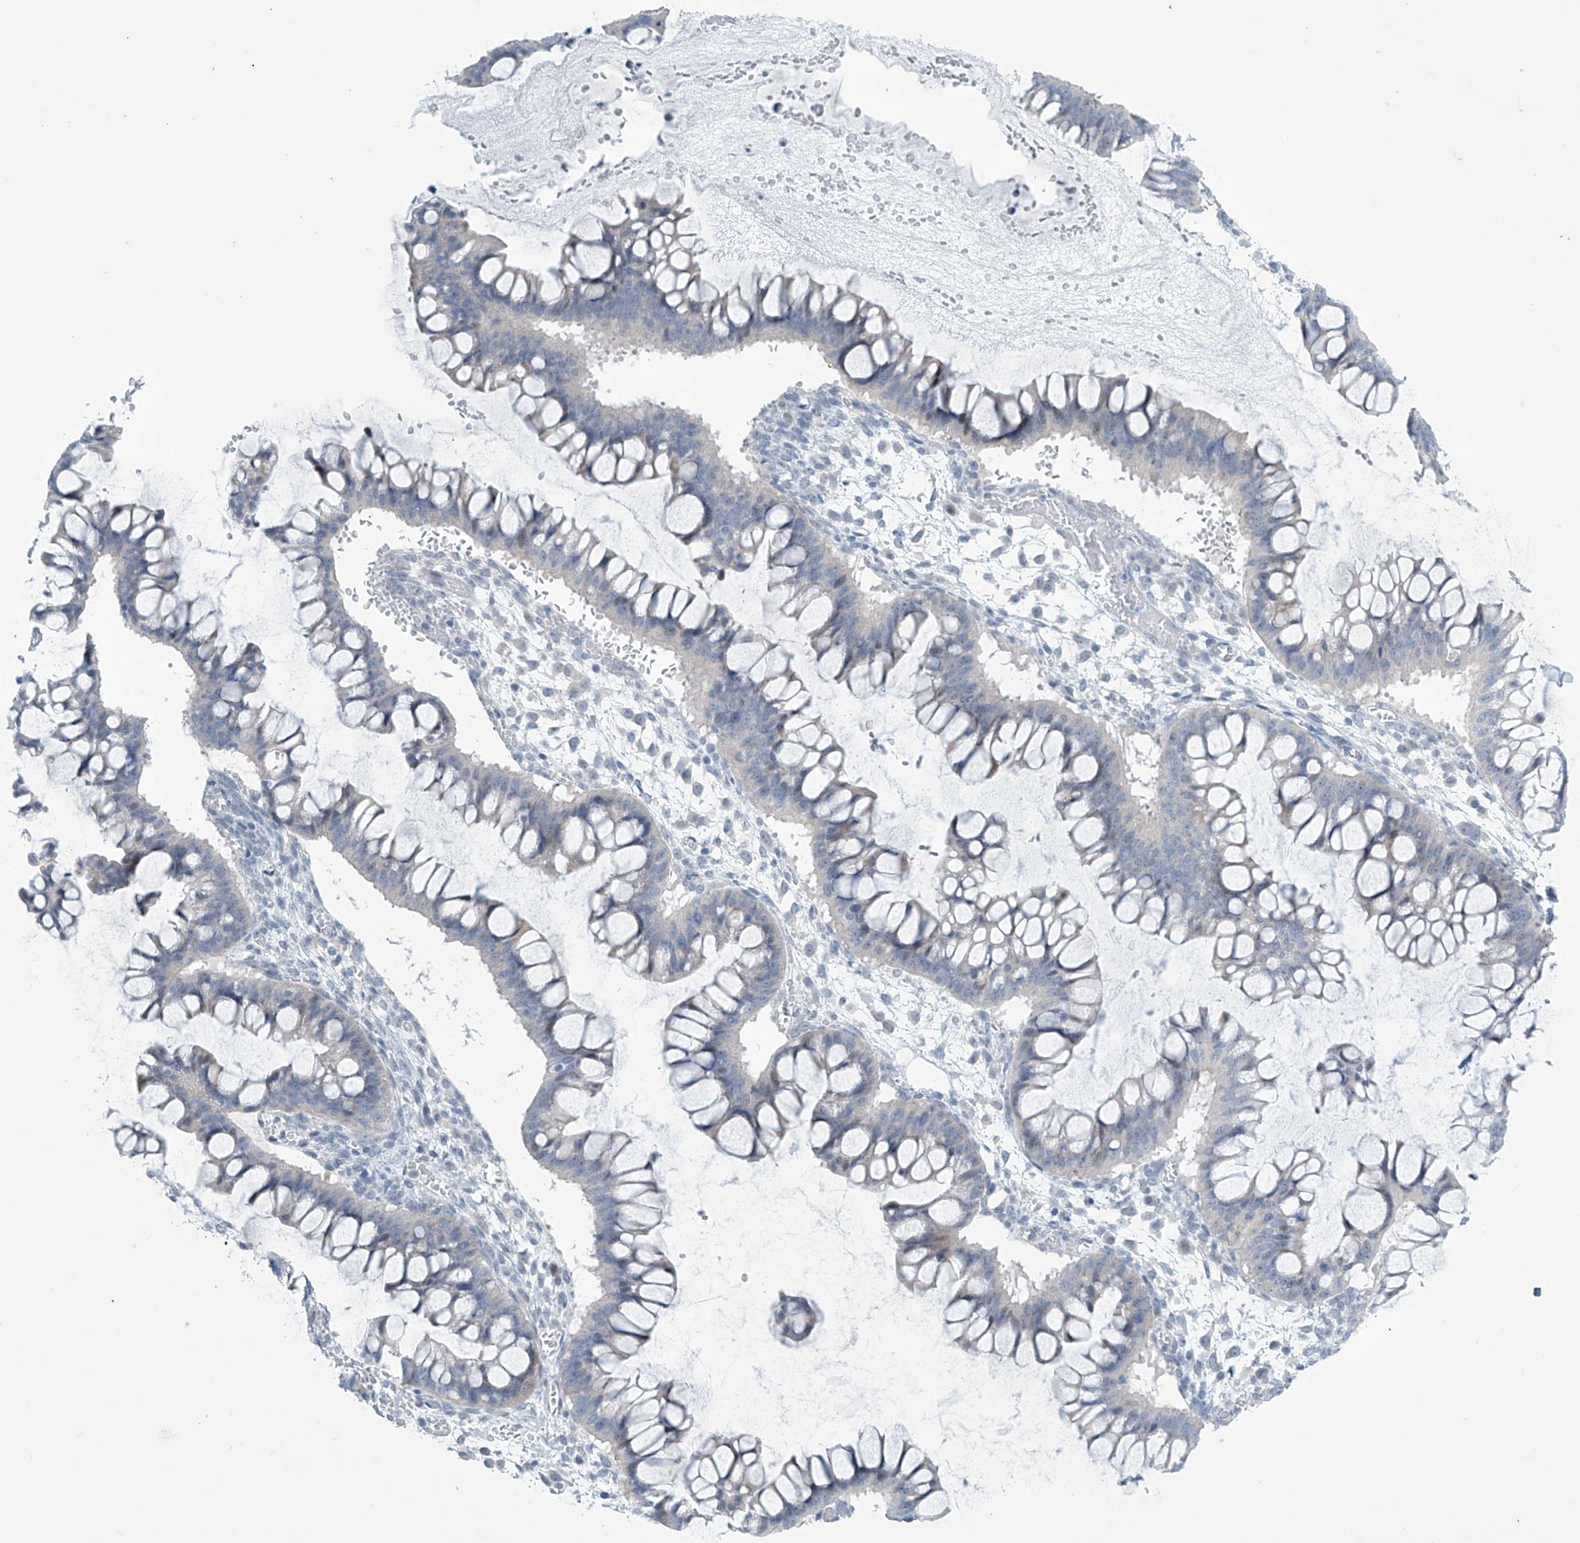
{"staining": {"intensity": "negative", "quantity": "none", "location": "none"}, "tissue": "ovarian cancer", "cell_type": "Tumor cells", "image_type": "cancer", "snomed": [{"axis": "morphology", "description": "Cystadenocarcinoma, mucinous, NOS"}, {"axis": "topography", "description": "Ovary"}], "caption": "Immunohistochemistry histopathology image of ovarian mucinous cystadenocarcinoma stained for a protein (brown), which reveals no staining in tumor cells.", "gene": "SLC35A5", "patient": {"sex": "female", "age": 73}}